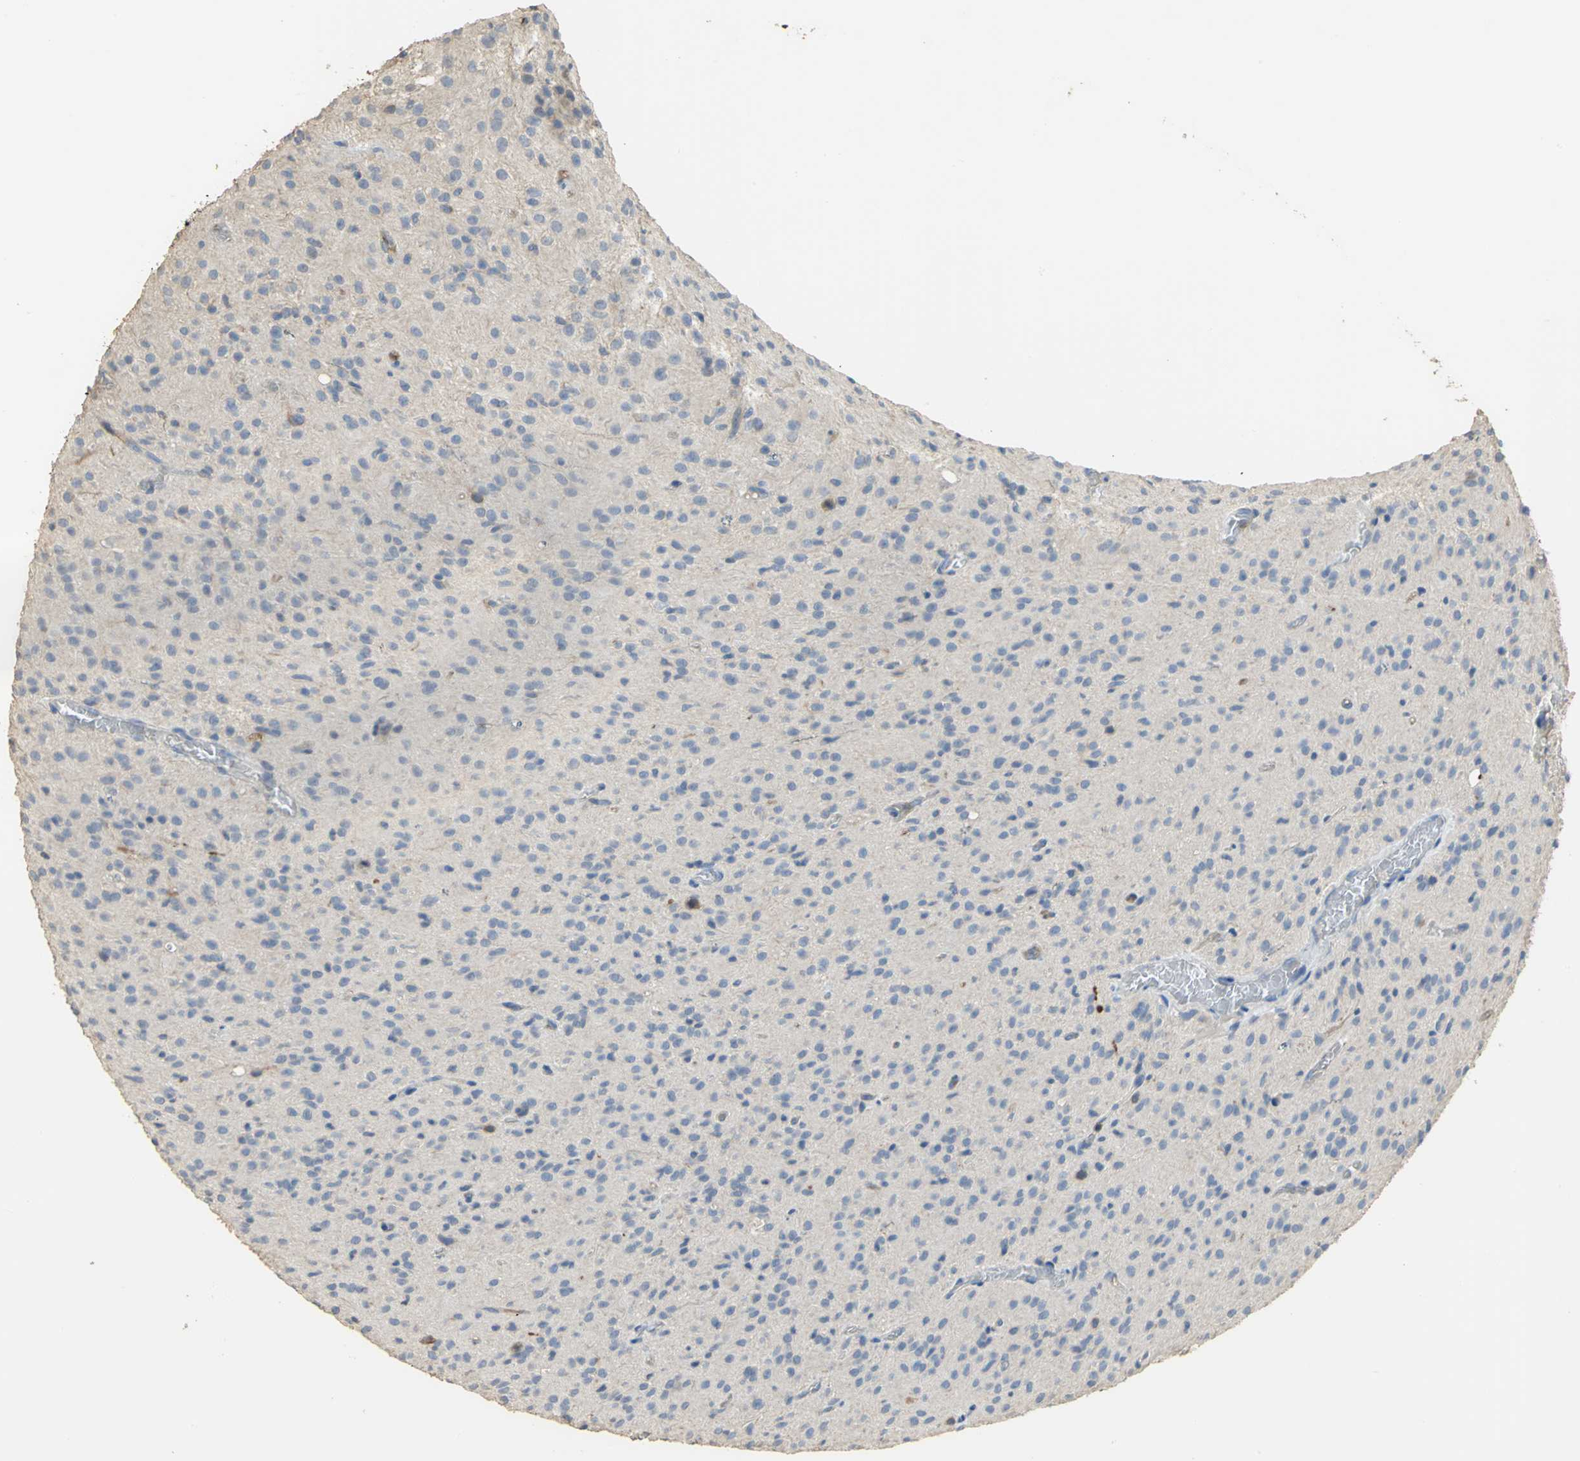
{"staining": {"intensity": "negative", "quantity": "none", "location": "none"}, "tissue": "glioma", "cell_type": "Tumor cells", "image_type": "cancer", "snomed": [{"axis": "morphology", "description": "Glioma, malignant, High grade"}, {"axis": "topography", "description": "Brain"}], "caption": "The histopathology image demonstrates no staining of tumor cells in glioma.", "gene": "DLGAP5", "patient": {"sex": "female", "age": 59}}